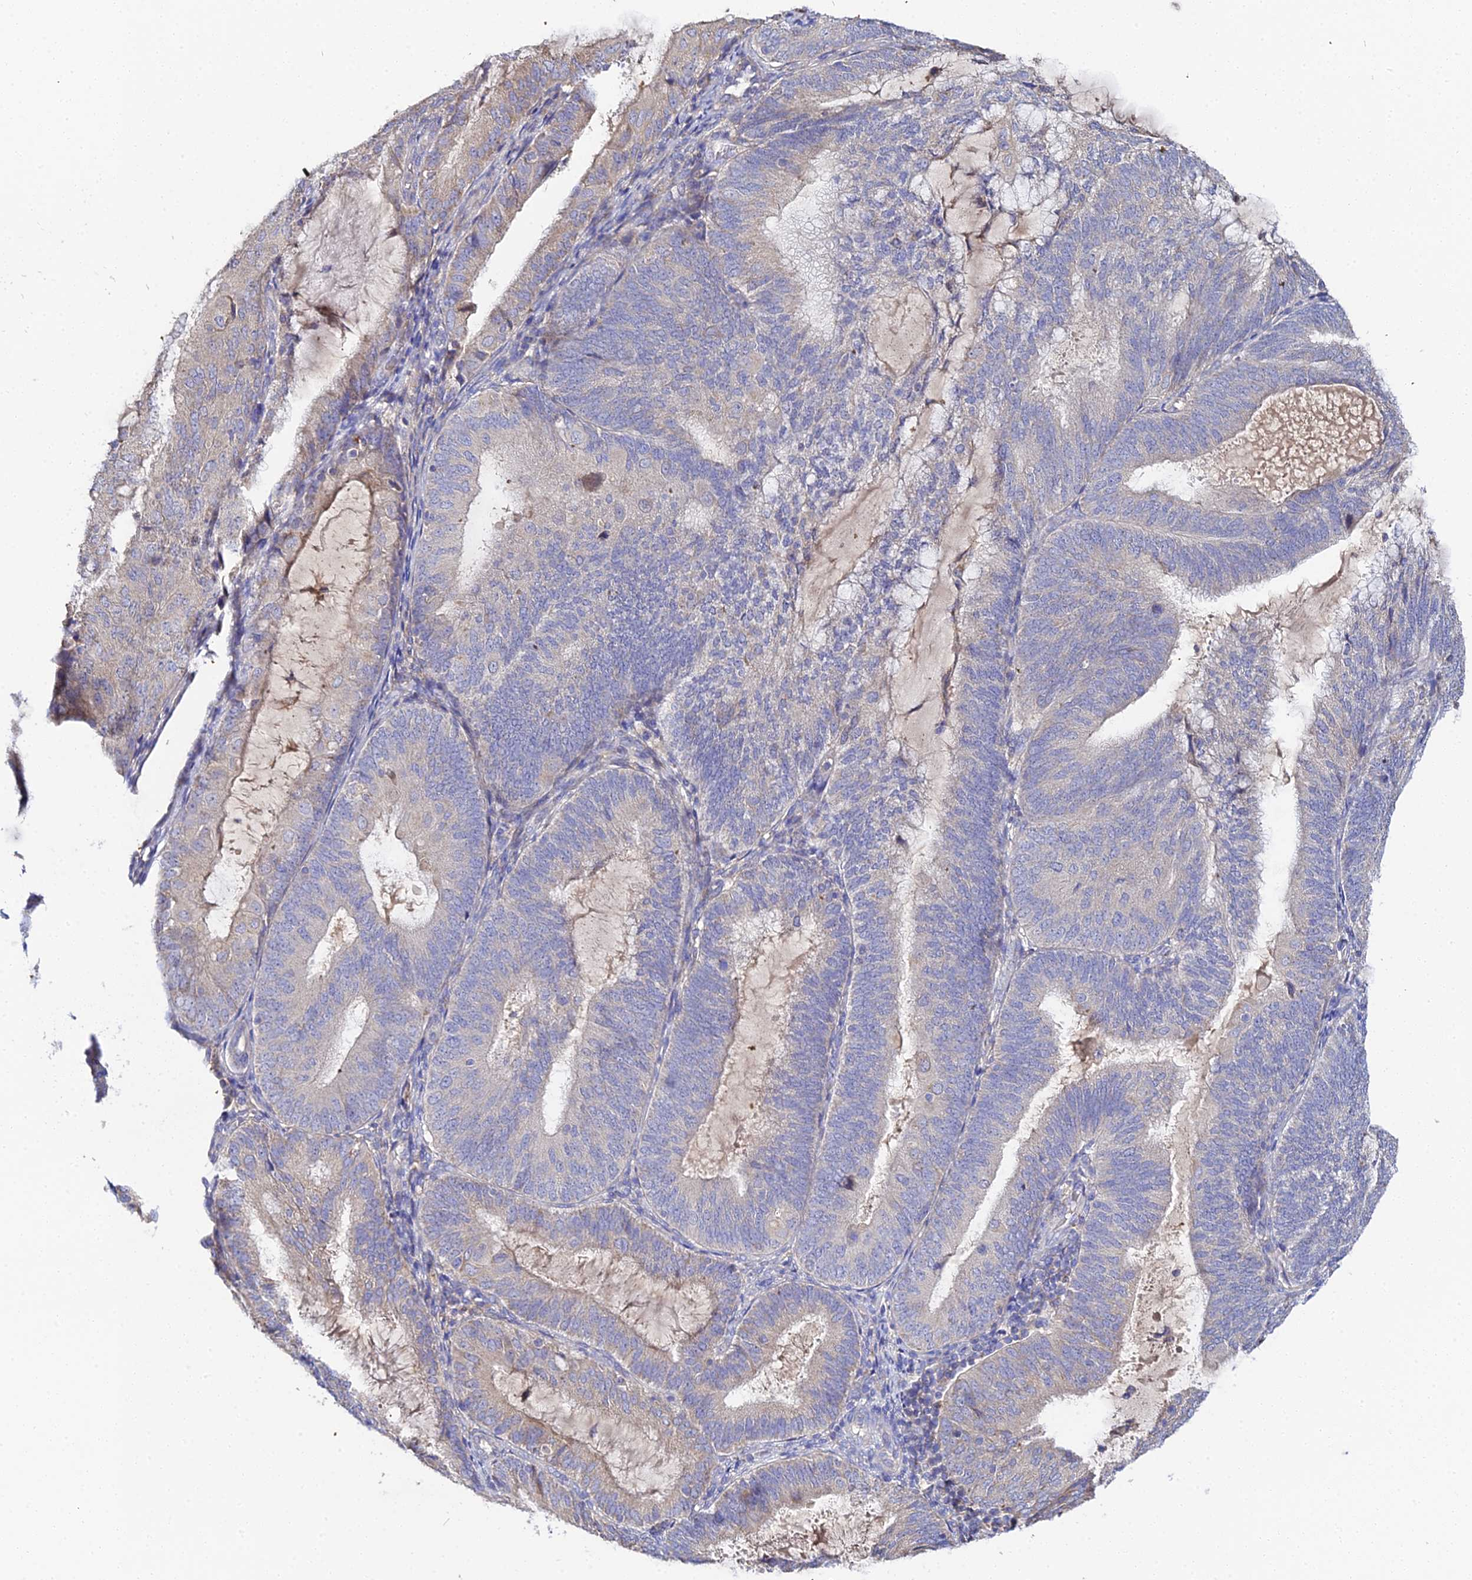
{"staining": {"intensity": "weak", "quantity": "<25%", "location": "cytoplasmic/membranous"}, "tissue": "endometrial cancer", "cell_type": "Tumor cells", "image_type": "cancer", "snomed": [{"axis": "morphology", "description": "Adenocarcinoma, NOS"}, {"axis": "topography", "description": "Endometrium"}], "caption": "Endometrial adenocarcinoma stained for a protein using IHC exhibits no expression tumor cells.", "gene": "SCX", "patient": {"sex": "female", "age": 81}}